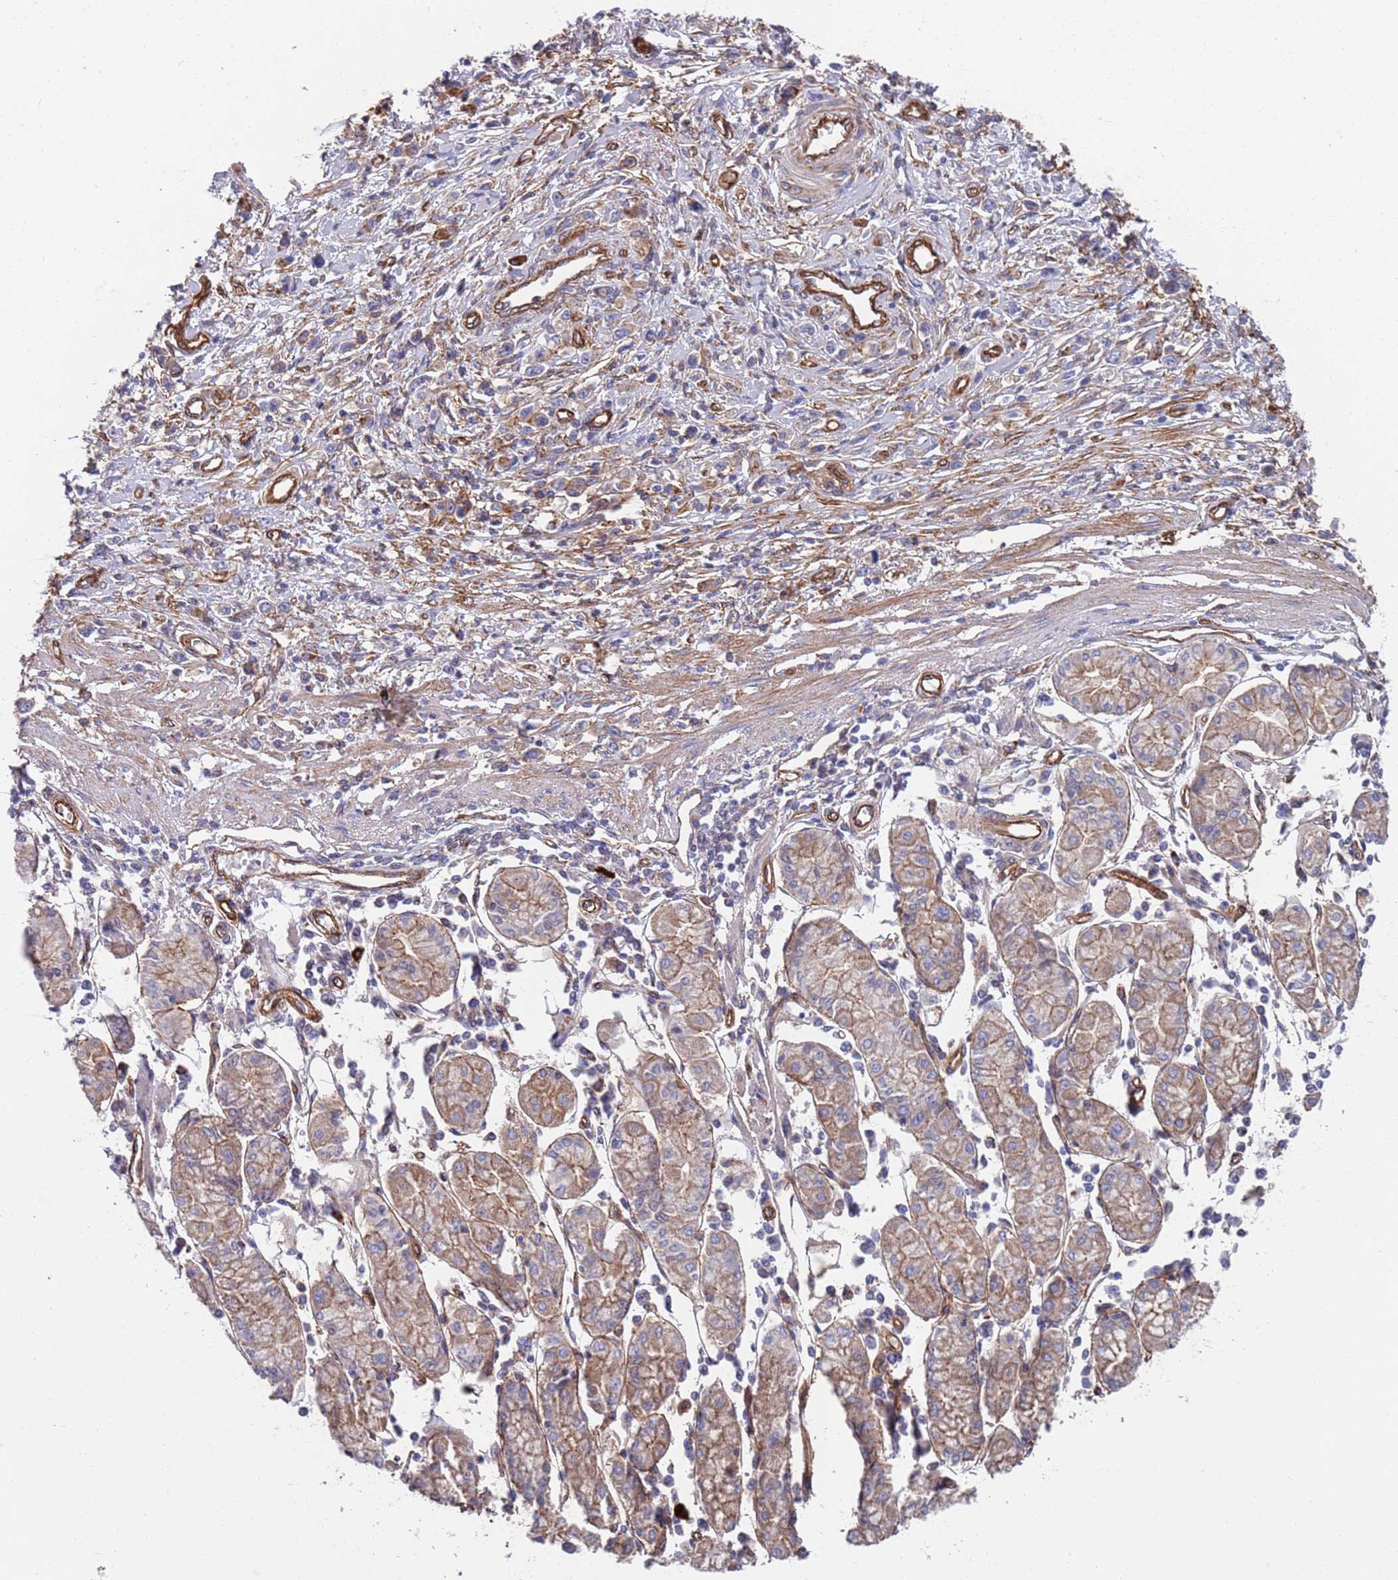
{"staining": {"intensity": "weak", "quantity": "<25%", "location": "cytoplasmic/membranous"}, "tissue": "stomach cancer", "cell_type": "Tumor cells", "image_type": "cancer", "snomed": [{"axis": "morphology", "description": "Adenocarcinoma, NOS"}, {"axis": "topography", "description": "Stomach"}], "caption": "Immunohistochemical staining of stomach cancer (adenocarcinoma) exhibits no significant expression in tumor cells.", "gene": "JAKMIP2", "patient": {"sex": "female", "age": 59}}